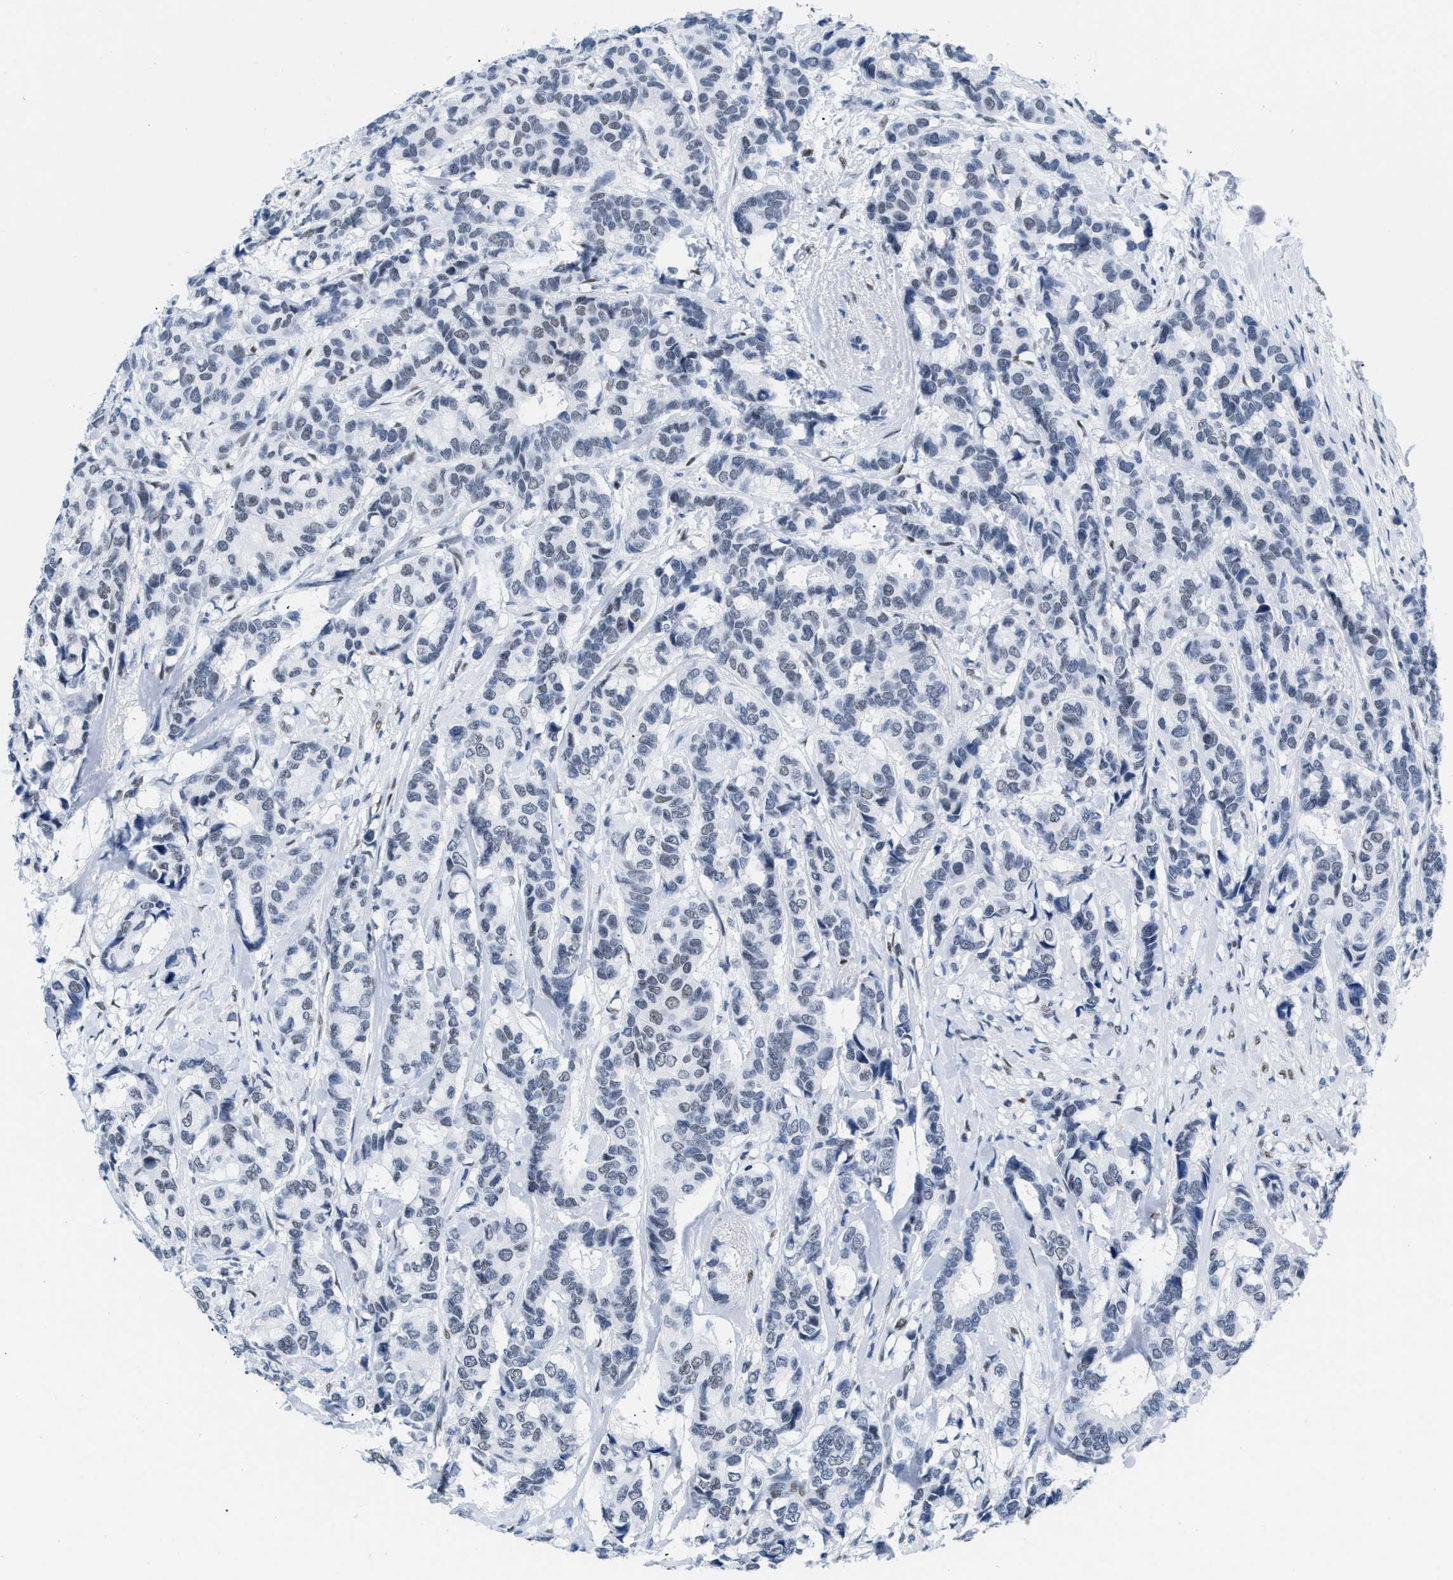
{"staining": {"intensity": "weak", "quantity": "<25%", "location": "nuclear"}, "tissue": "breast cancer", "cell_type": "Tumor cells", "image_type": "cancer", "snomed": [{"axis": "morphology", "description": "Duct carcinoma"}, {"axis": "topography", "description": "Breast"}], "caption": "Tumor cells show no significant expression in breast cancer (infiltrating ductal carcinoma).", "gene": "CTBP1", "patient": {"sex": "female", "age": 87}}